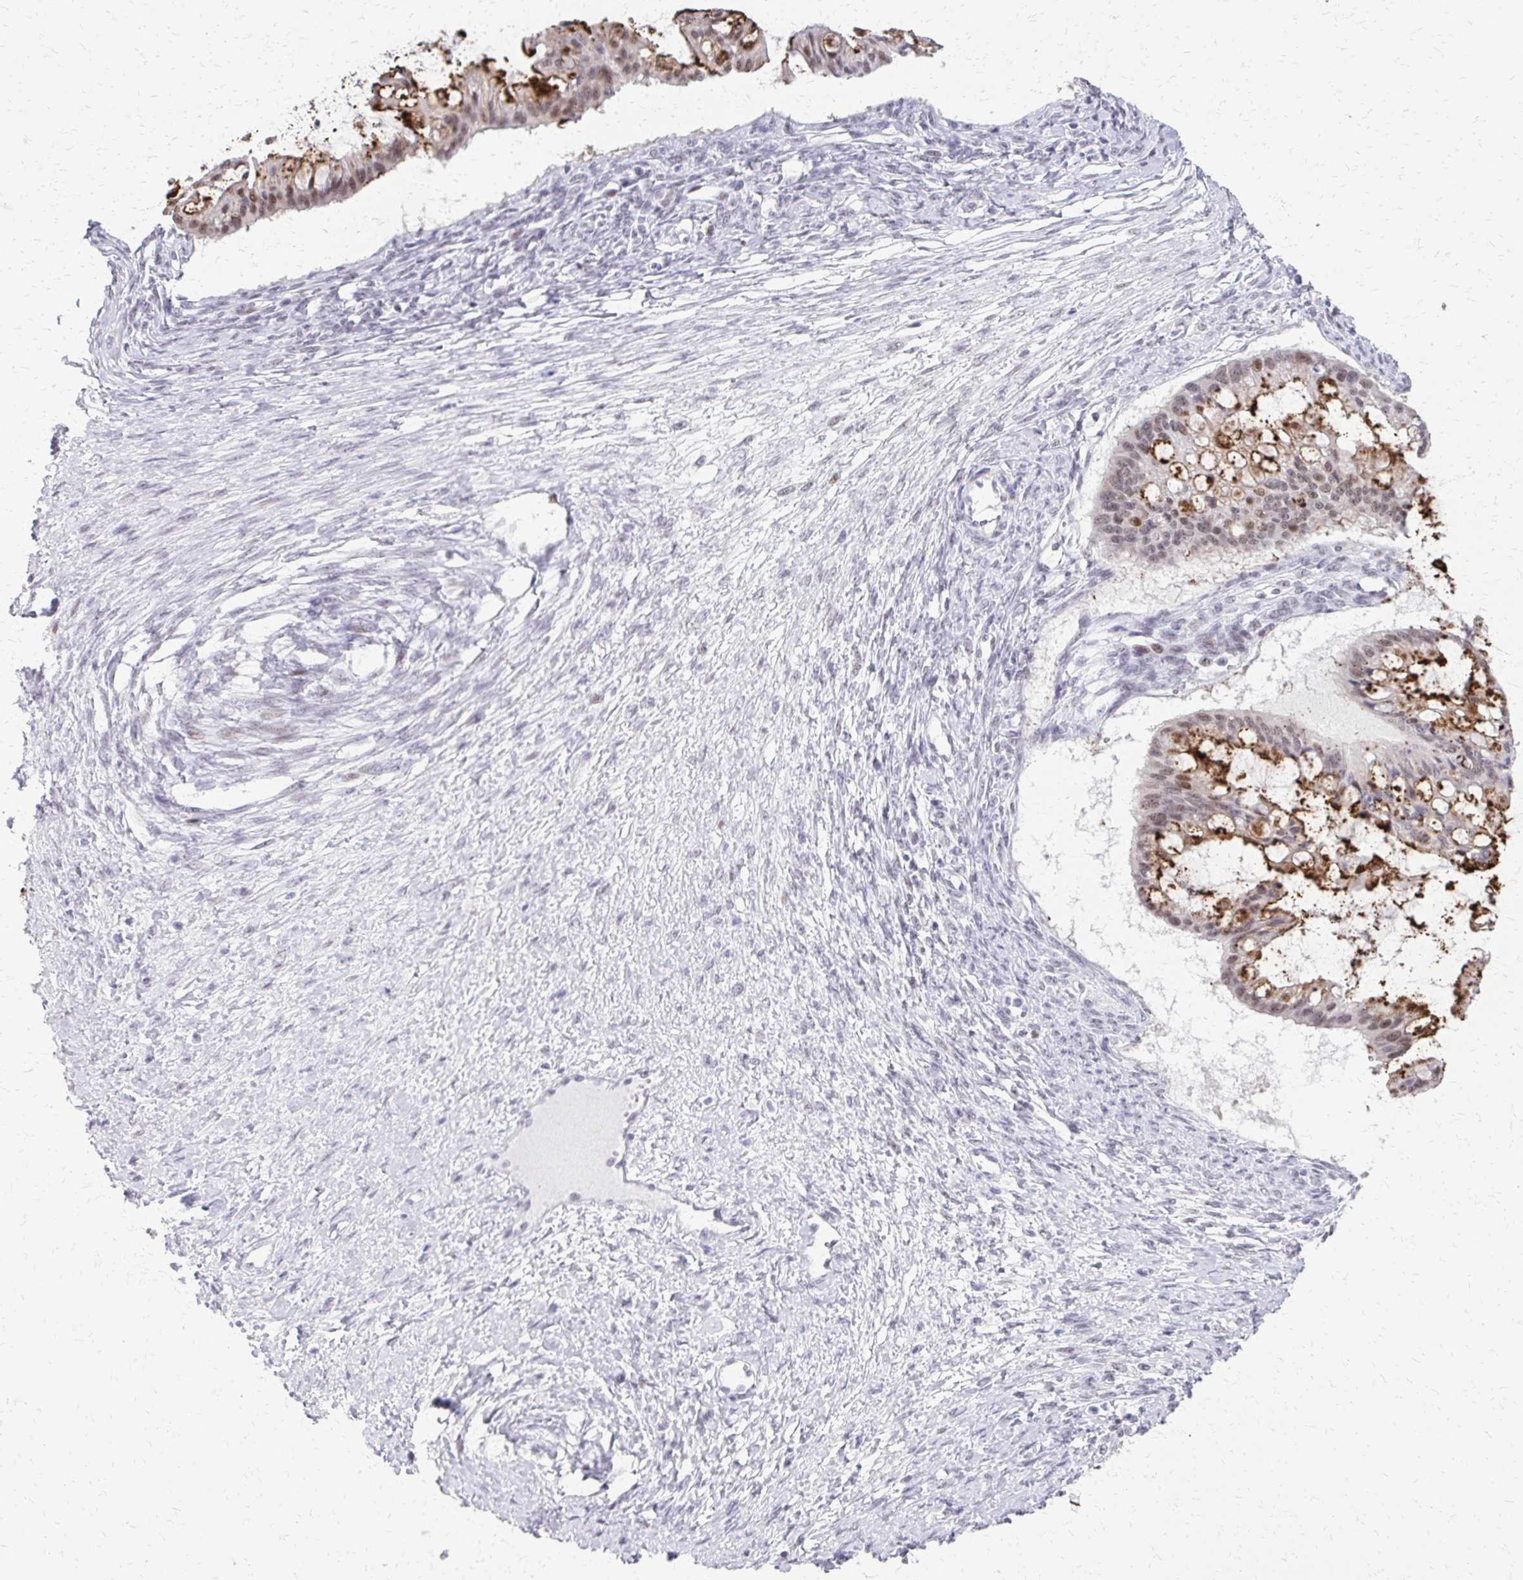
{"staining": {"intensity": "weak", "quantity": "25%-75%", "location": "nuclear"}, "tissue": "ovarian cancer", "cell_type": "Tumor cells", "image_type": "cancer", "snomed": [{"axis": "morphology", "description": "Cystadenocarcinoma, mucinous, NOS"}, {"axis": "topography", "description": "Ovary"}], "caption": "Approximately 25%-75% of tumor cells in human mucinous cystadenocarcinoma (ovarian) show weak nuclear protein staining as visualized by brown immunohistochemical staining.", "gene": "SS18", "patient": {"sex": "female", "age": 73}}